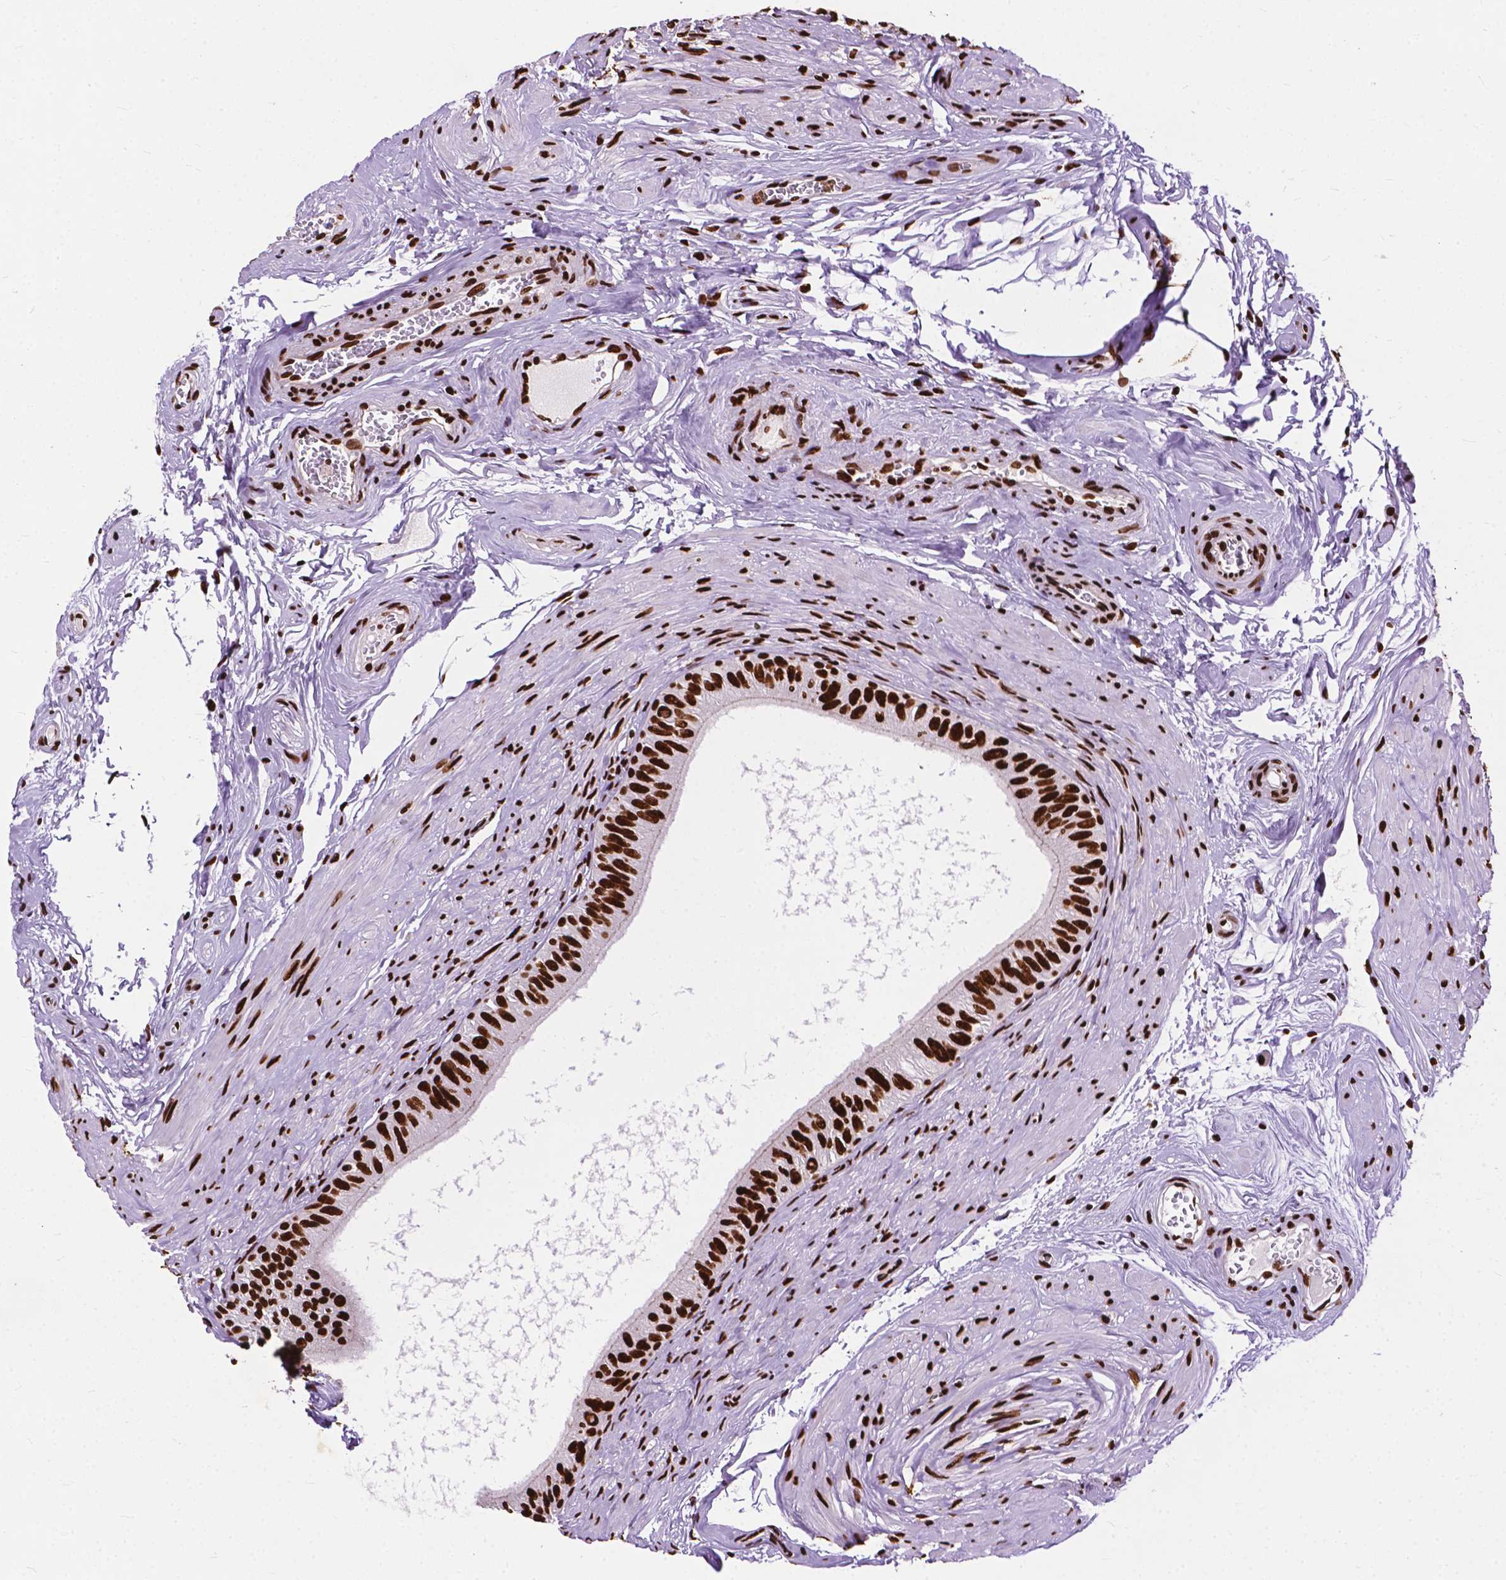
{"staining": {"intensity": "strong", "quantity": ">75%", "location": "nuclear"}, "tissue": "epididymis", "cell_type": "Glandular cells", "image_type": "normal", "snomed": [{"axis": "morphology", "description": "Normal tissue, NOS"}, {"axis": "topography", "description": "Epididymis"}], "caption": "Protein expression analysis of benign human epididymis reveals strong nuclear positivity in about >75% of glandular cells.", "gene": "SMIM5", "patient": {"sex": "male", "age": 36}}